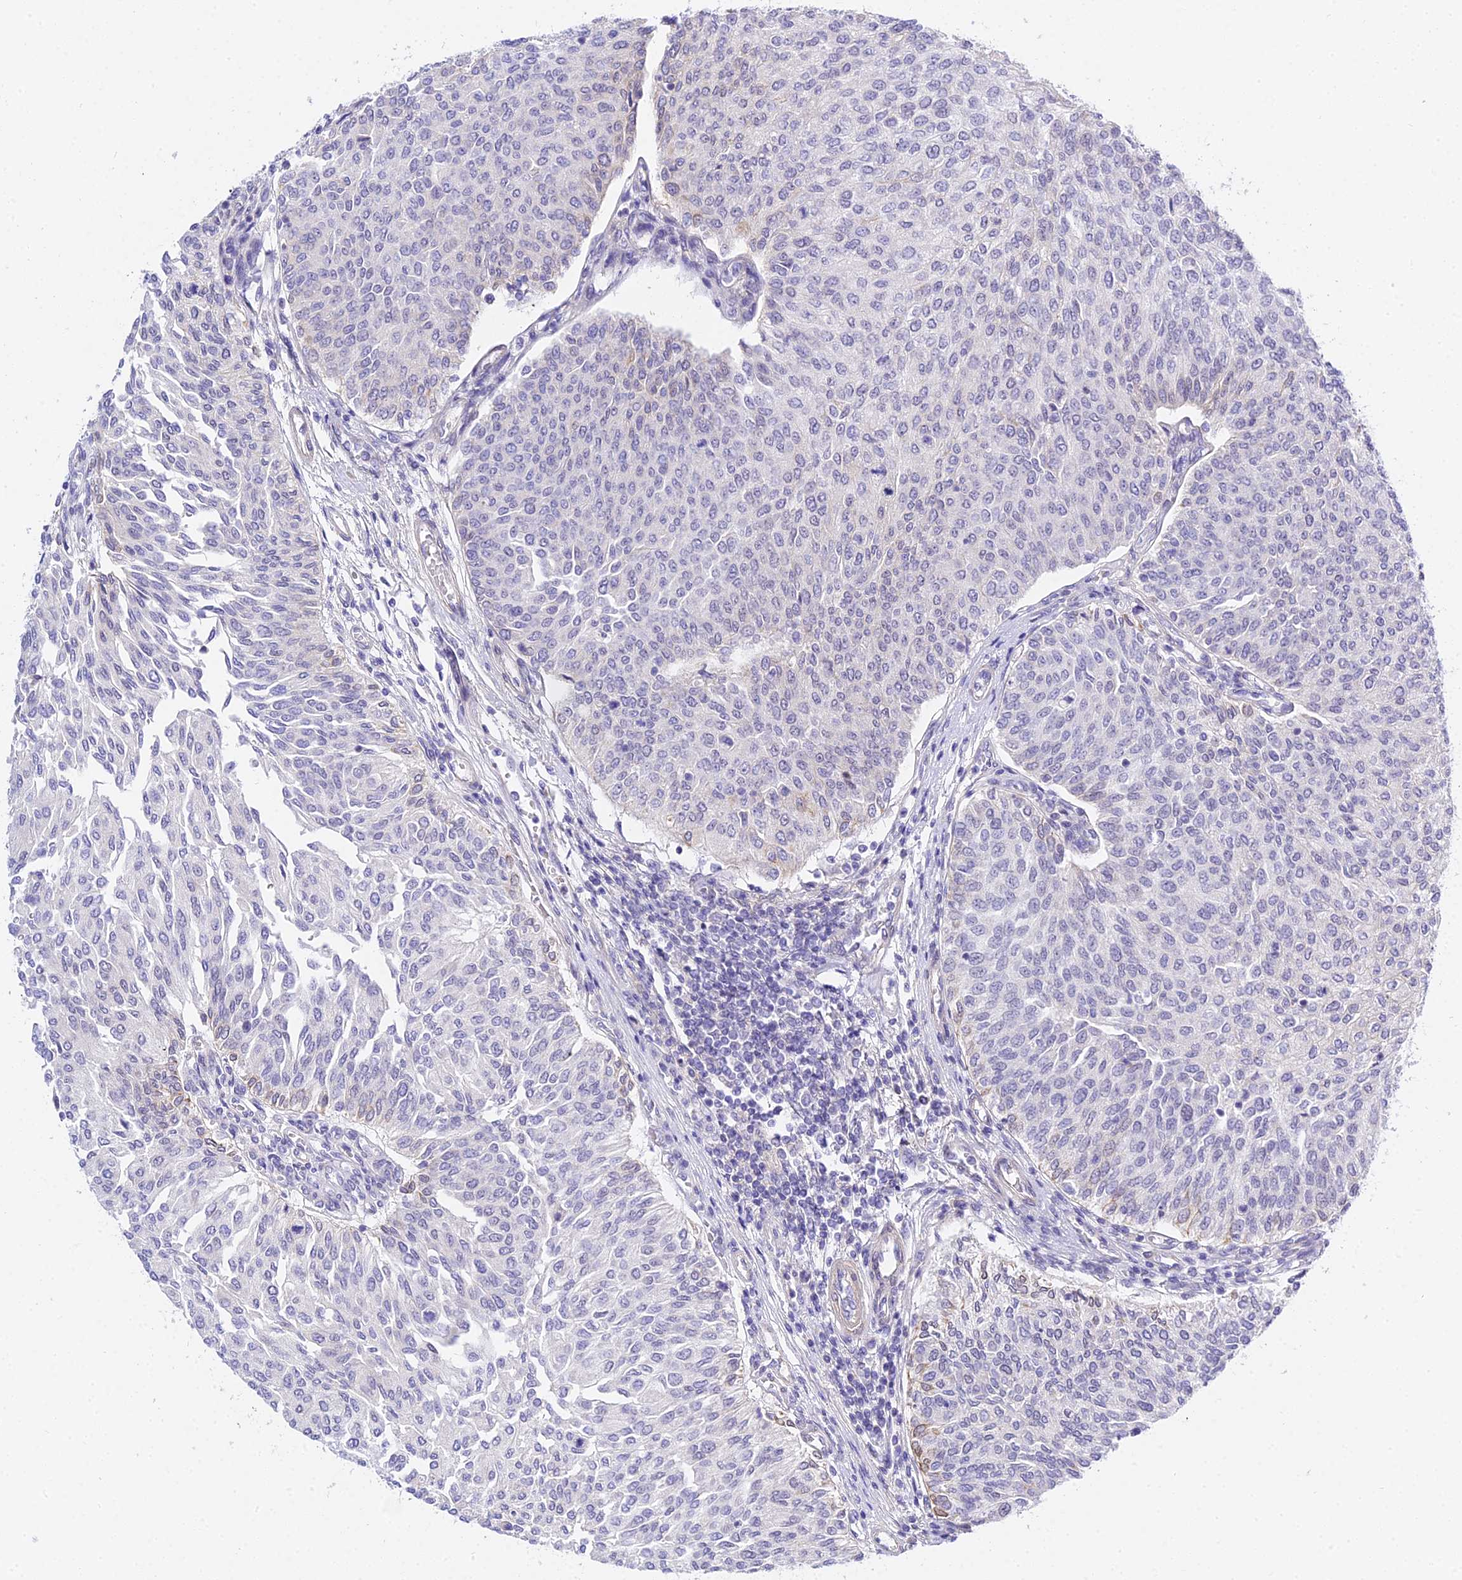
{"staining": {"intensity": "negative", "quantity": "none", "location": "none"}, "tissue": "urothelial cancer", "cell_type": "Tumor cells", "image_type": "cancer", "snomed": [{"axis": "morphology", "description": "Urothelial carcinoma, High grade"}, {"axis": "topography", "description": "Urinary bladder"}], "caption": "DAB (3,3'-diaminobenzidine) immunohistochemical staining of urothelial cancer displays no significant positivity in tumor cells. (DAB (3,3'-diaminobenzidine) immunohistochemistry visualized using brightfield microscopy, high magnification).", "gene": "ZNF628", "patient": {"sex": "female", "age": 79}}